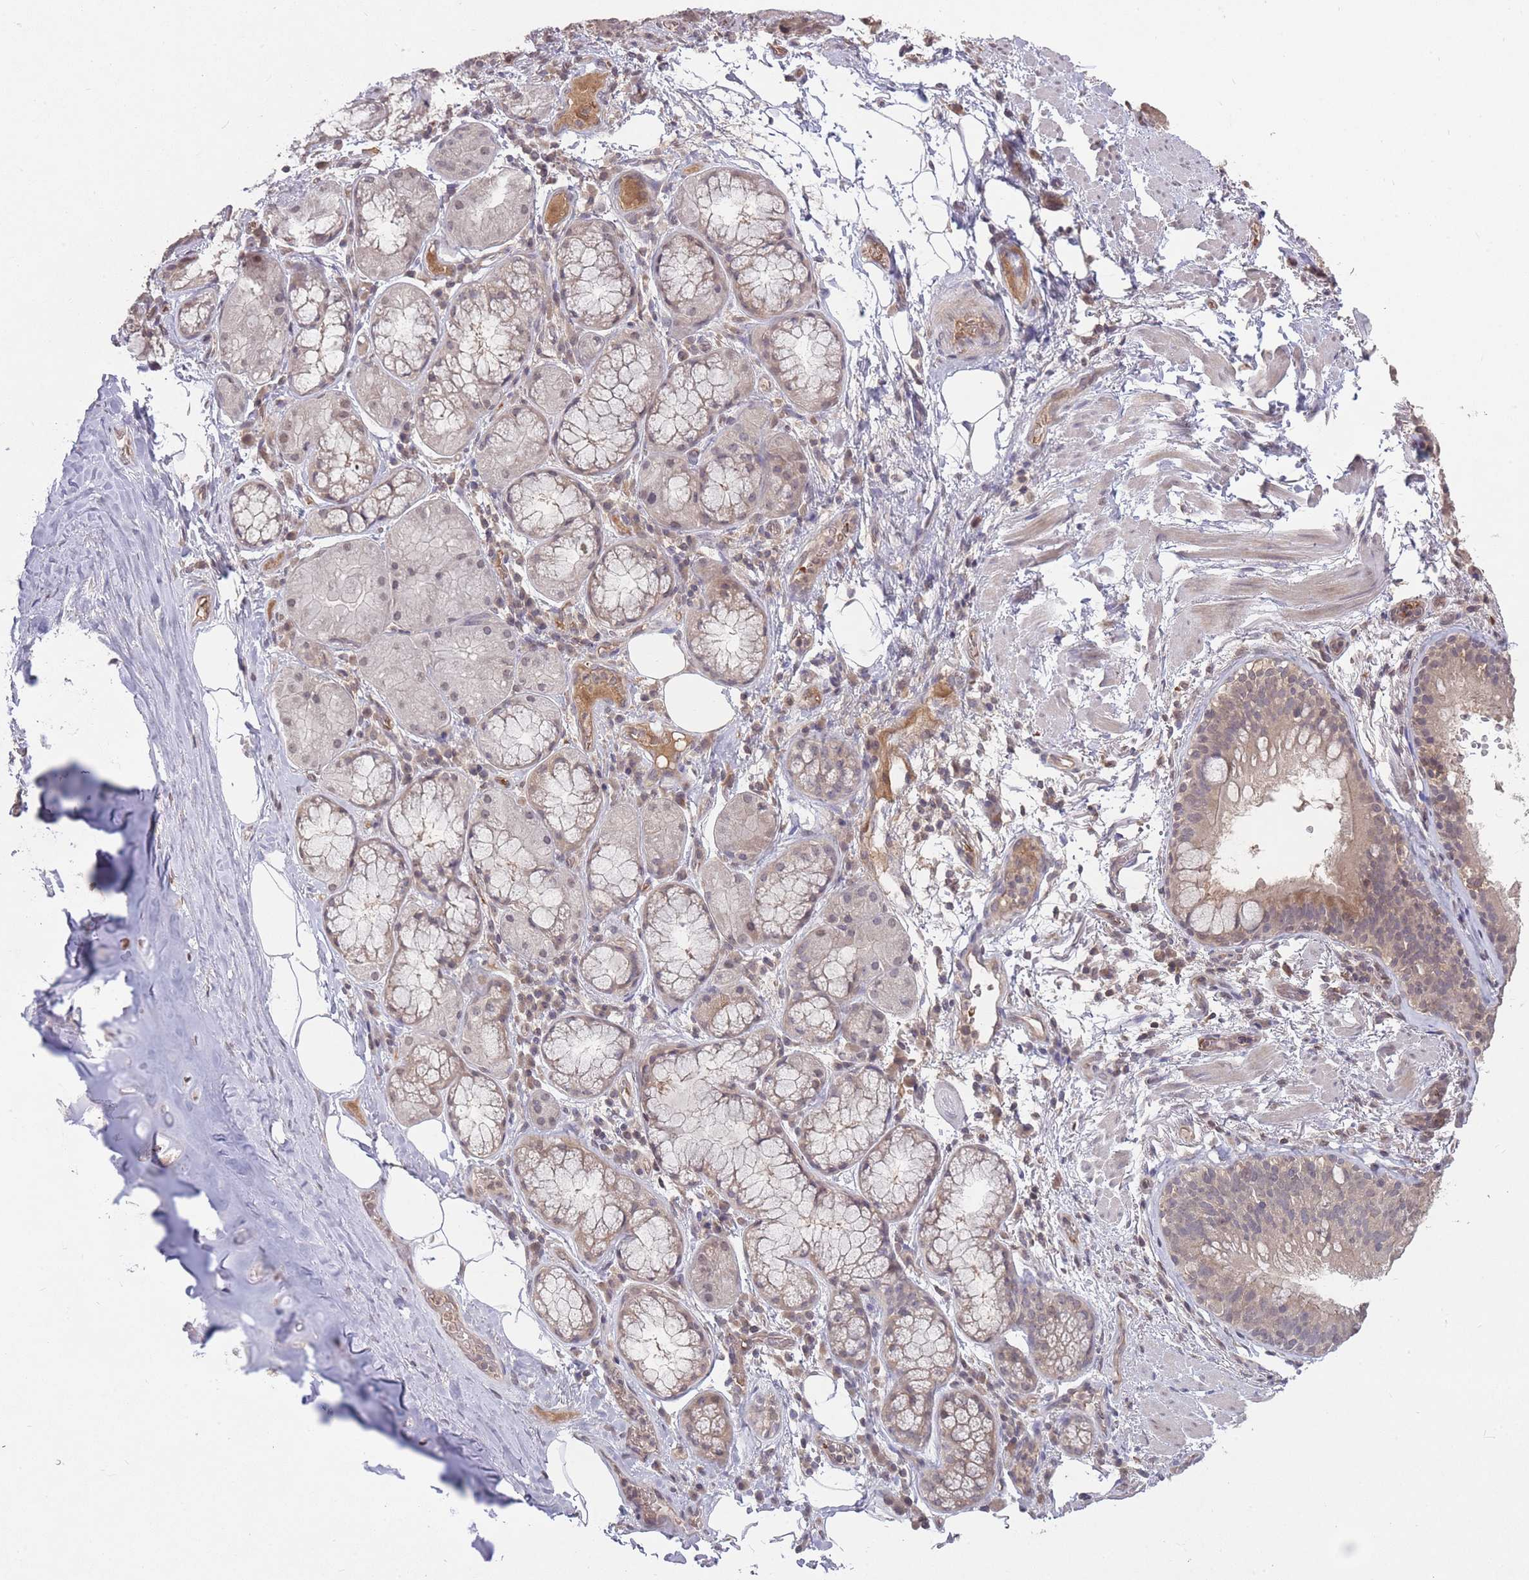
{"staining": {"intensity": "negative", "quantity": "none", "location": "none"}, "tissue": "adipose tissue", "cell_type": "Adipocytes", "image_type": "normal", "snomed": [{"axis": "morphology", "description": "Normal tissue, NOS"}, {"axis": "topography", "description": "Lymph node"}, {"axis": "topography", "description": "Cartilage tissue"}, {"axis": "topography", "description": "Bronchus"}], "caption": "IHC photomicrograph of normal adipose tissue stained for a protein (brown), which exhibits no expression in adipocytes.", "gene": "ADCYAP1R1", "patient": {"sex": "male", "age": 63}}